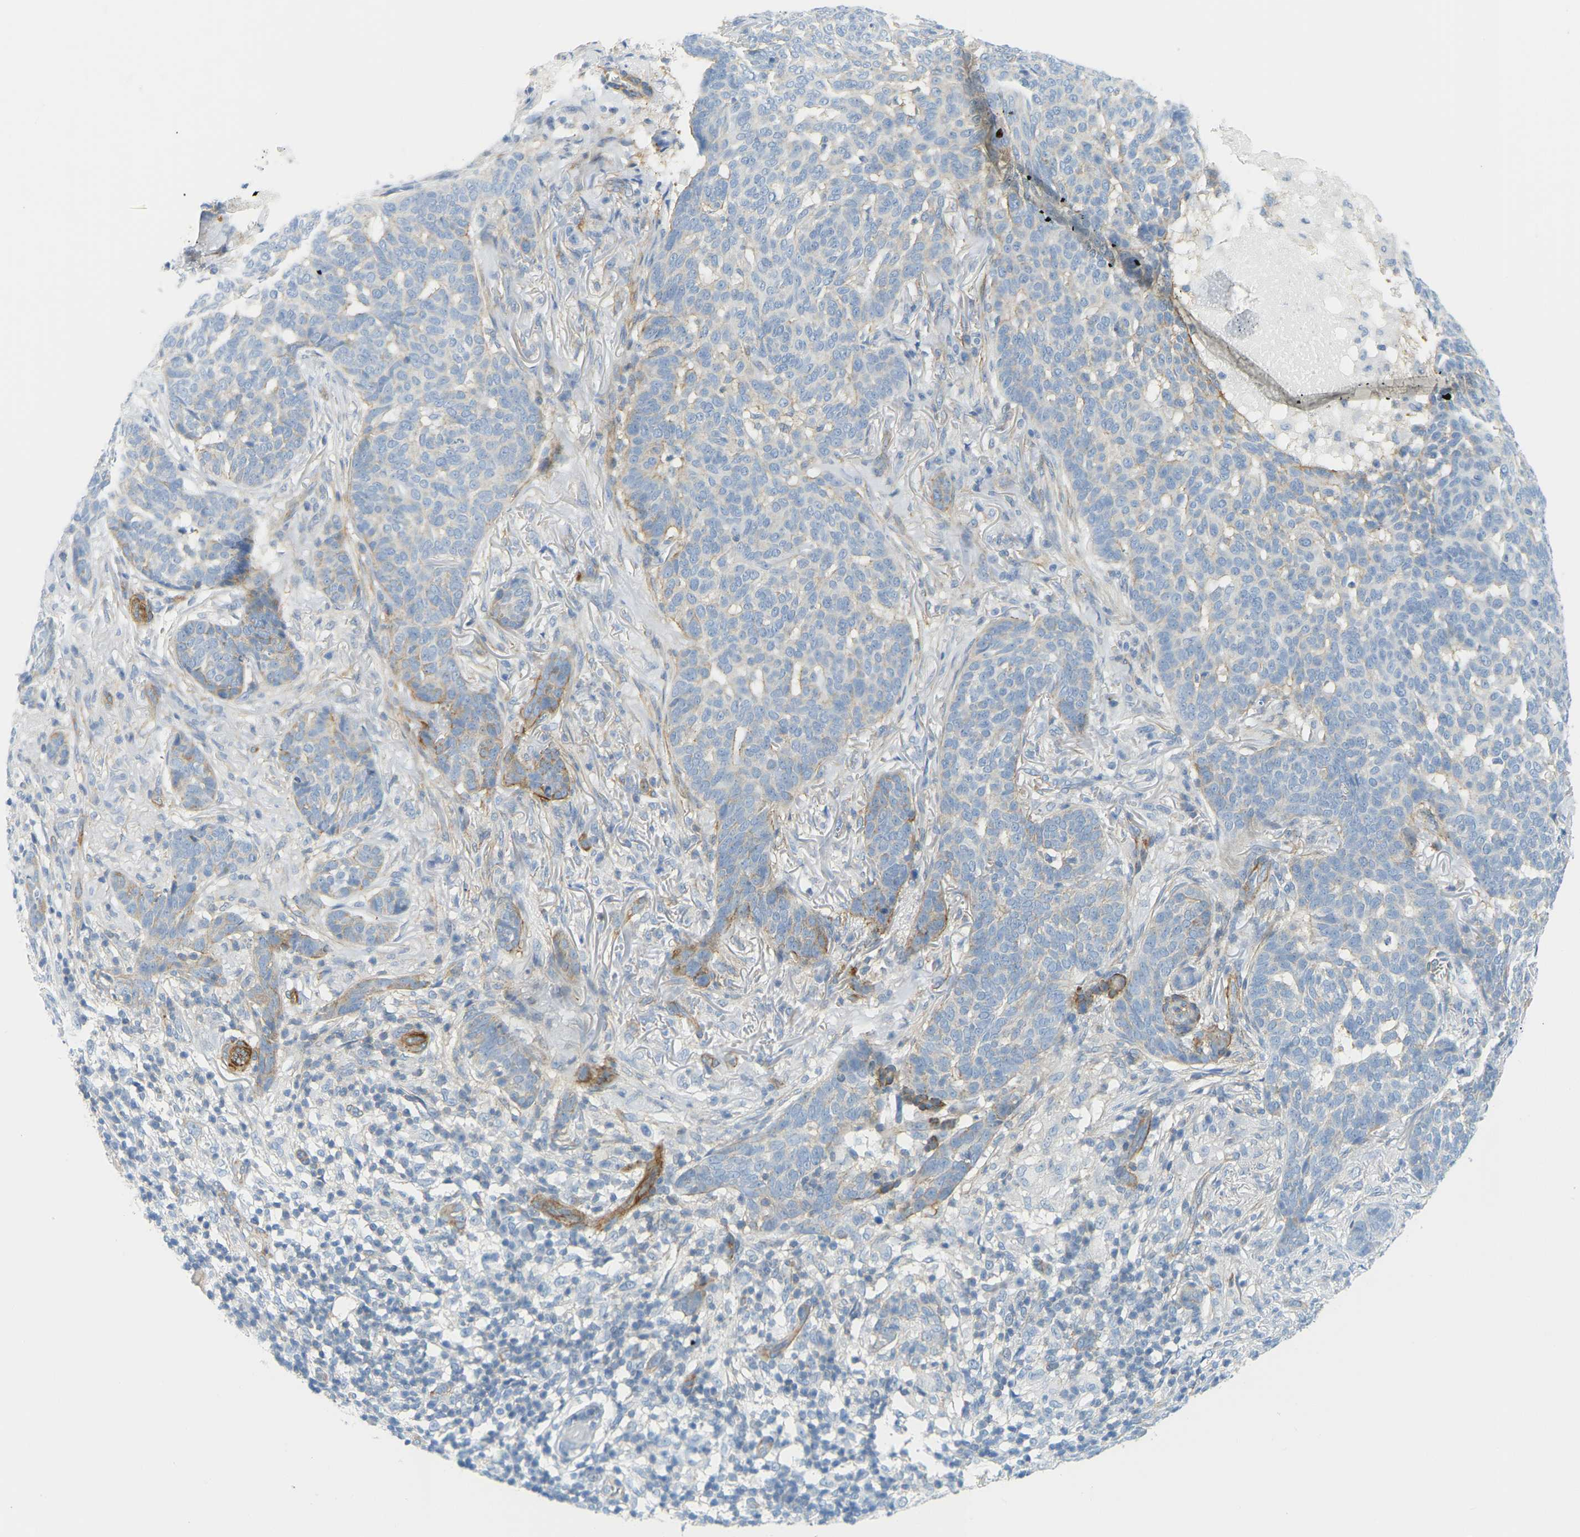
{"staining": {"intensity": "moderate", "quantity": "<25%", "location": "cytoplasmic/membranous"}, "tissue": "skin cancer", "cell_type": "Tumor cells", "image_type": "cancer", "snomed": [{"axis": "morphology", "description": "Basal cell carcinoma"}, {"axis": "topography", "description": "Skin"}], "caption": "Tumor cells demonstrate moderate cytoplasmic/membranous staining in approximately <25% of cells in basal cell carcinoma (skin).", "gene": "MYL3", "patient": {"sex": "male", "age": 85}}